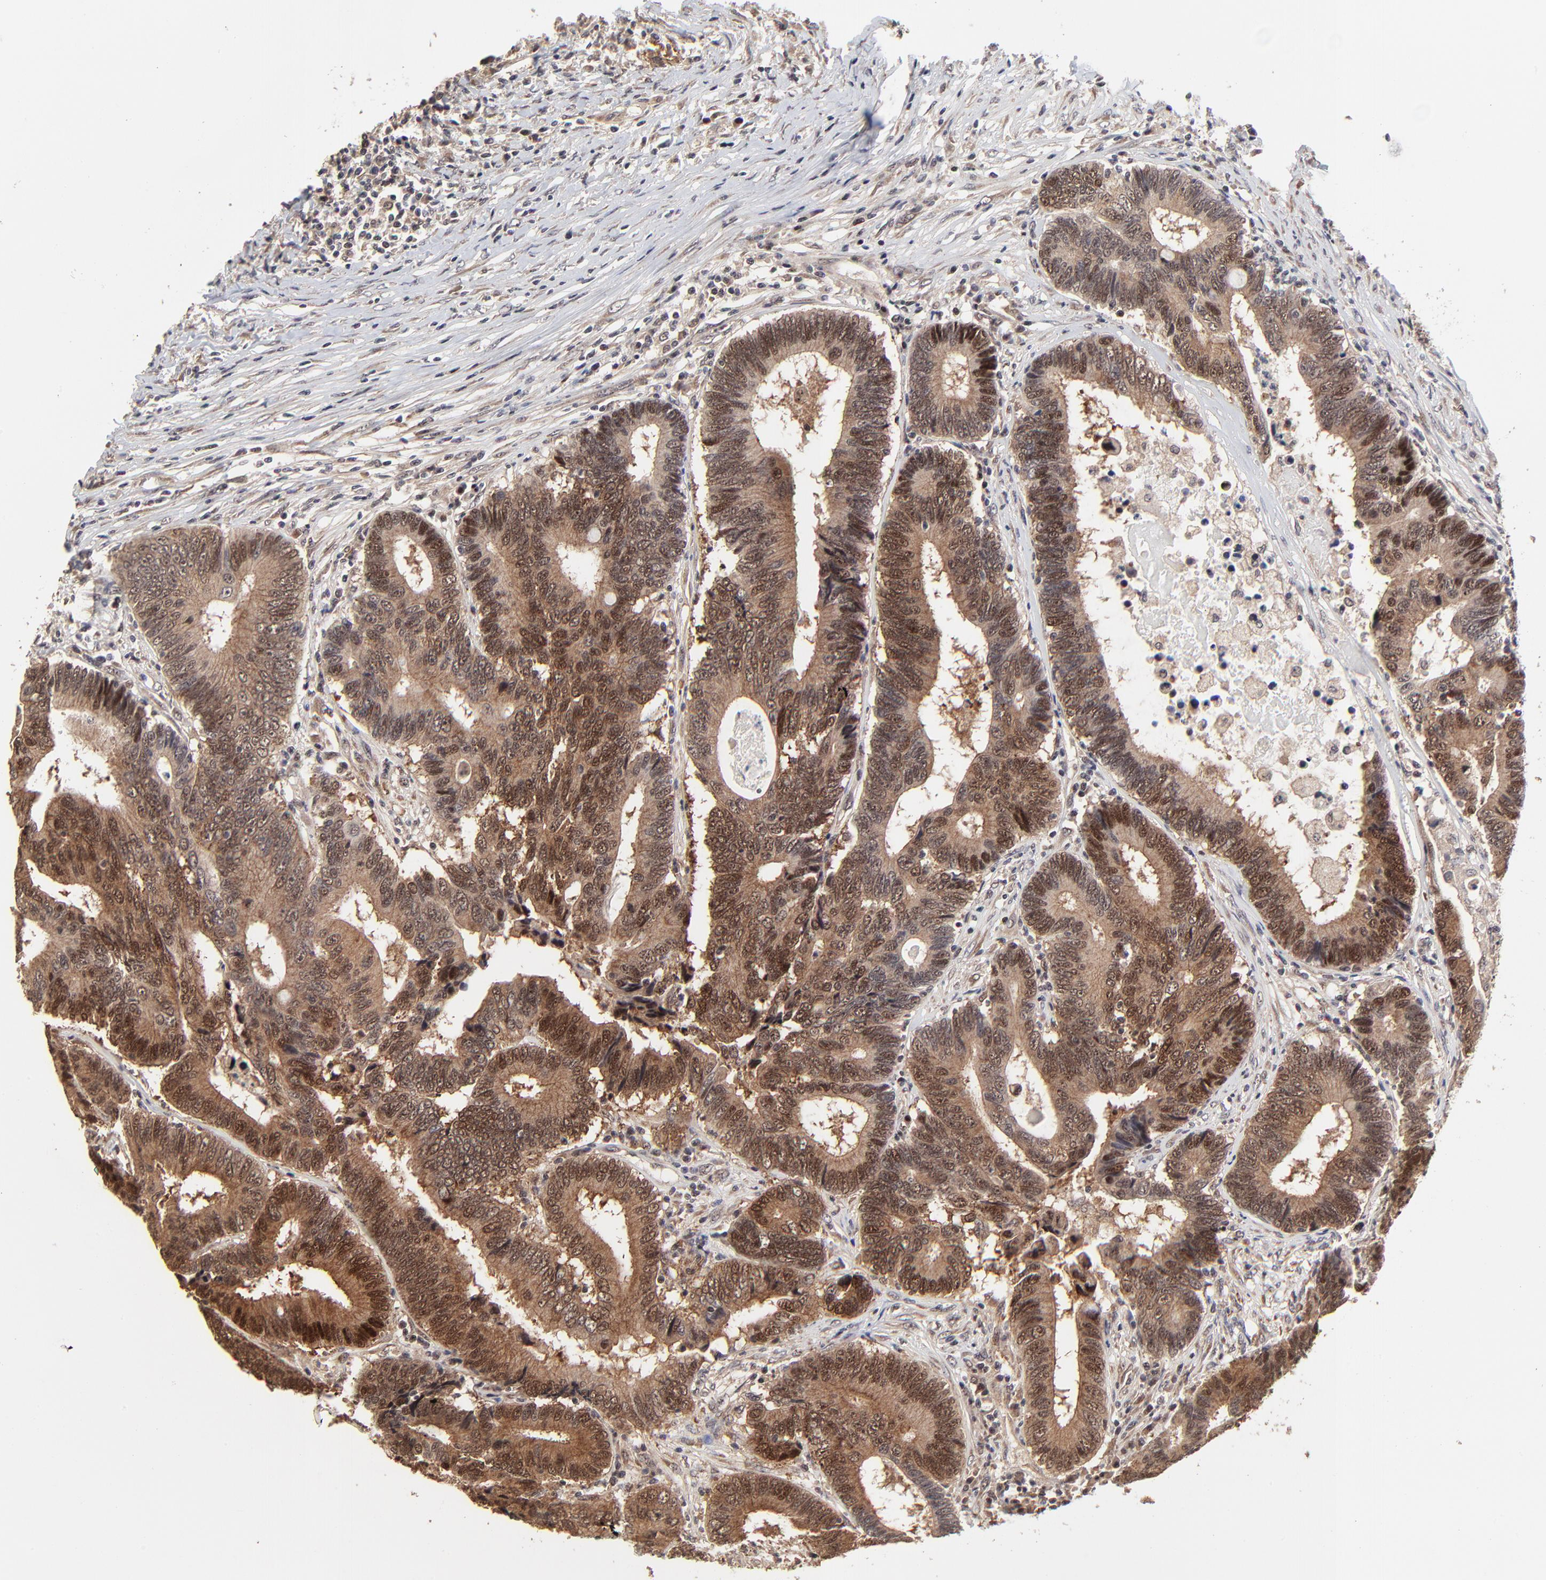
{"staining": {"intensity": "strong", "quantity": ">75%", "location": "cytoplasmic/membranous,nuclear"}, "tissue": "colorectal cancer", "cell_type": "Tumor cells", "image_type": "cancer", "snomed": [{"axis": "morphology", "description": "Adenocarcinoma, NOS"}, {"axis": "topography", "description": "Colon"}], "caption": "Strong cytoplasmic/membranous and nuclear staining for a protein is present in about >75% of tumor cells of colorectal adenocarcinoma using immunohistochemistry.", "gene": "FRMD8", "patient": {"sex": "female", "age": 78}}